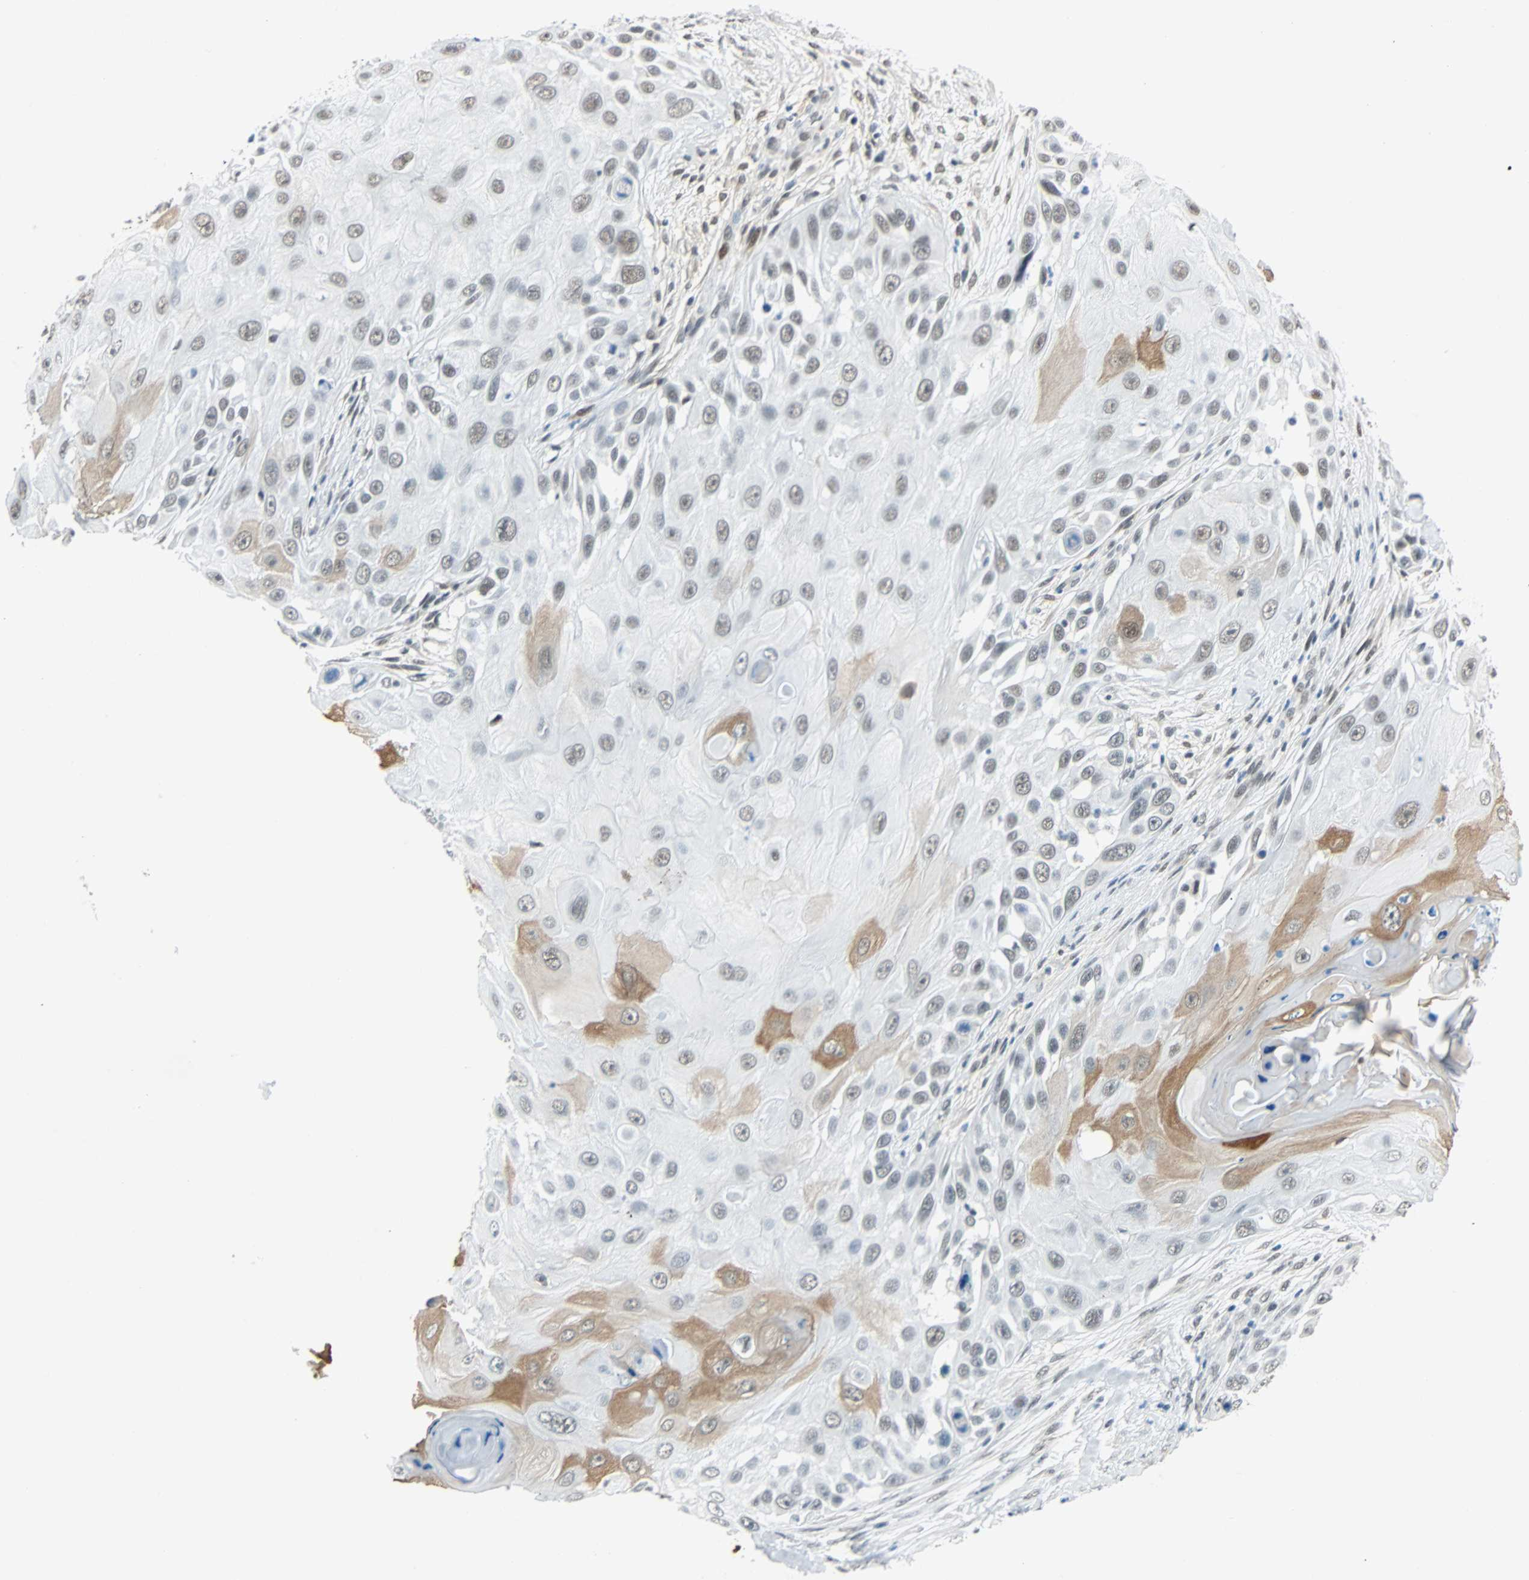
{"staining": {"intensity": "strong", "quantity": "<25%", "location": "cytoplasmic/membranous"}, "tissue": "skin cancer", "cell_type": "Tumor cells", "image_type": "cancer", "snomed": [{"axis": "morphology", "description": "Squamous cell carcinoma, NOS"}, {"axis": "topography", "description": "Skin"}], "caption": "High-magnification brightfield microscopy of skin squamous cell carcinoma stained with DAB (3,3'-diaminobenzidine) (brown) and counterstained with hematoxylin (blue). tumor cells exhibit strong cytoplasmic/membranous positivity is appreciated in approximately<25% of cells. The staining was performed using DAB, with brown indicating positive protein expression. Nuclei are stained blue with hematoxylin.", "gene": "NELFE", "patient": {"sex": "female", "age": 44}}